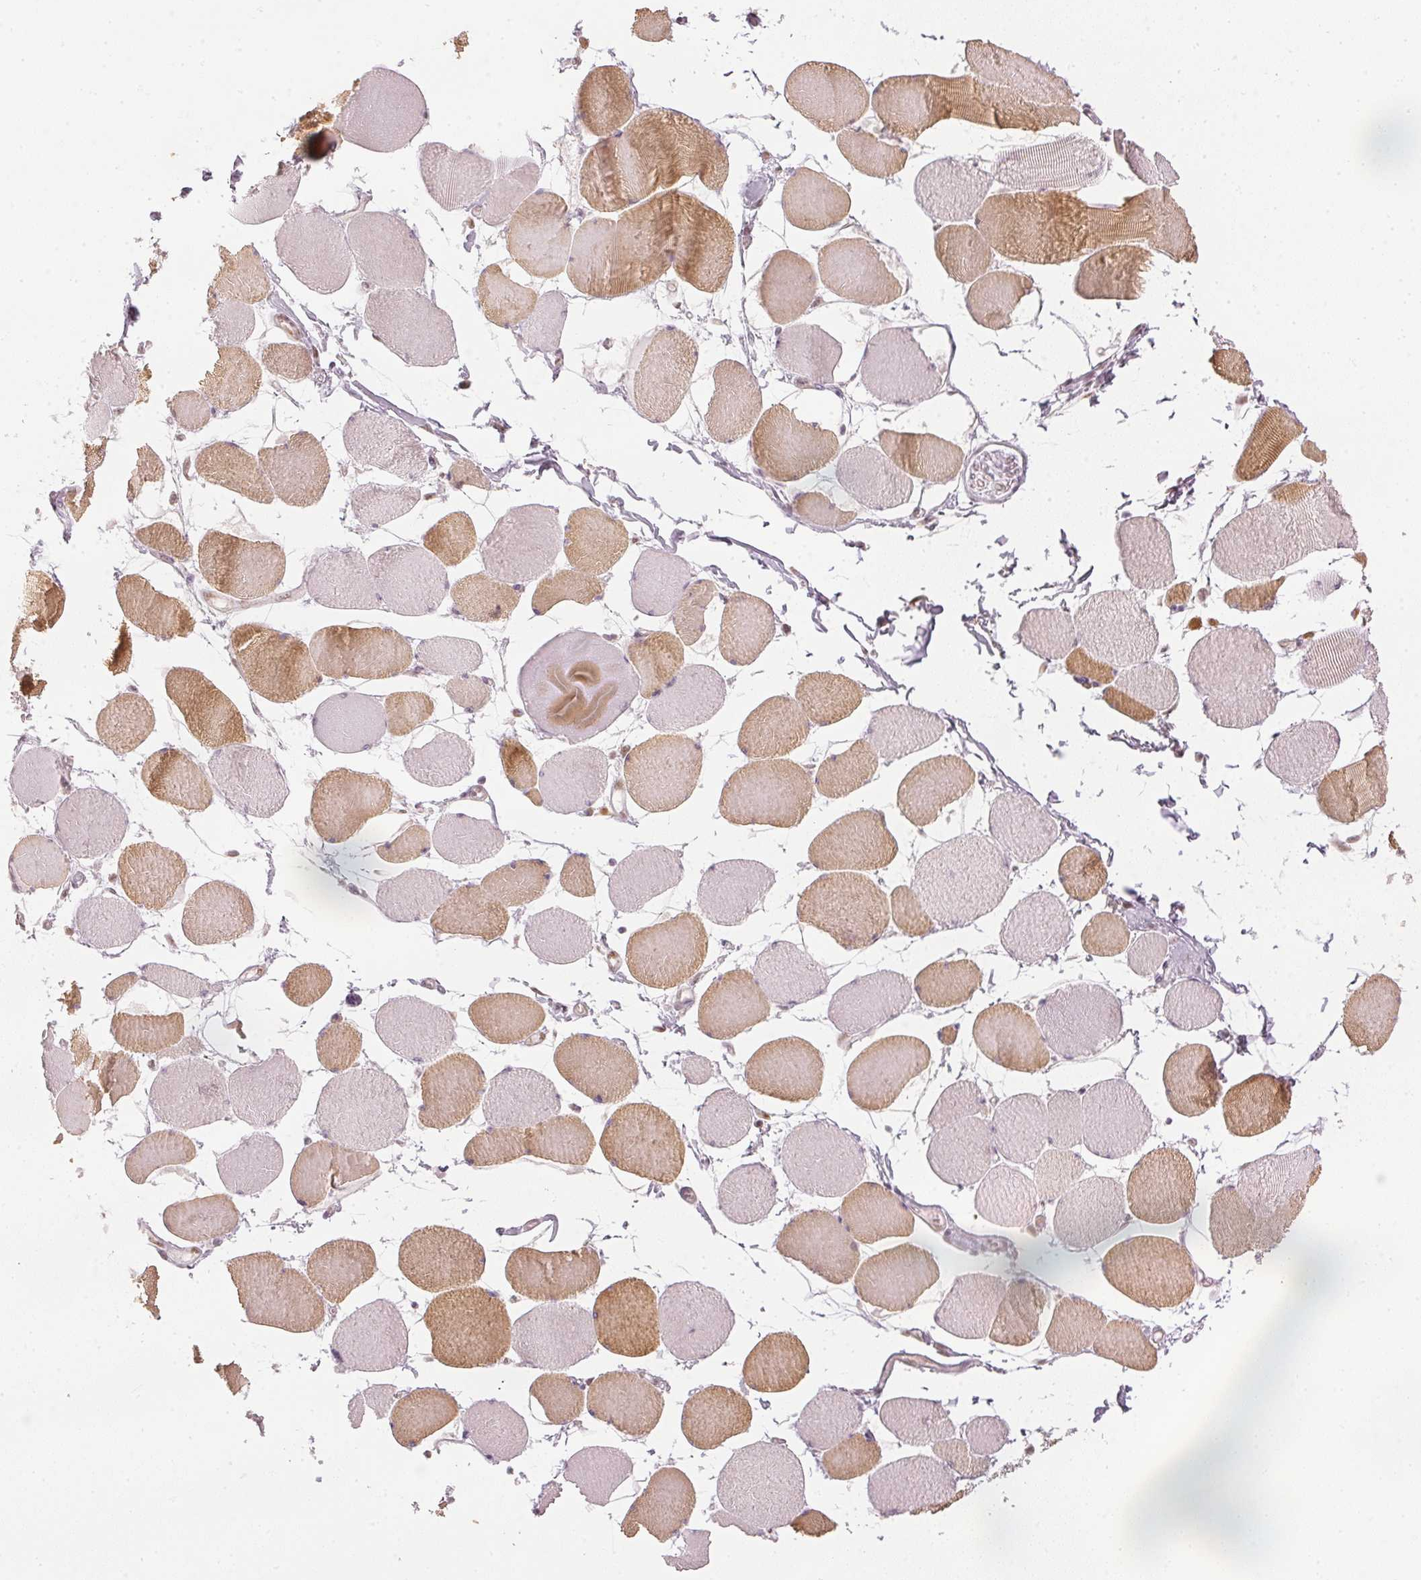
{"staining": {"intensity": "moderate", "quantity": "<25%", "location": "cytoplasmic/membranous"}, "tissue": "skeletal muscle", "cell_type": "Myocytes", "image_type": "normal", "snomed": [{"axis": "morphology", "description": "Normal tissue, NOS"}, {"axis": "topography", "description": "Skeletal muscle"}], "caption": "Myocytes demonstrate low levels of moderate cytoplasmic/membranous positivity in about <25% of cells in normal skeletal muscle.", "gene": "ENSG00000267001", "patient": {"sex": "female", "age": 75}}